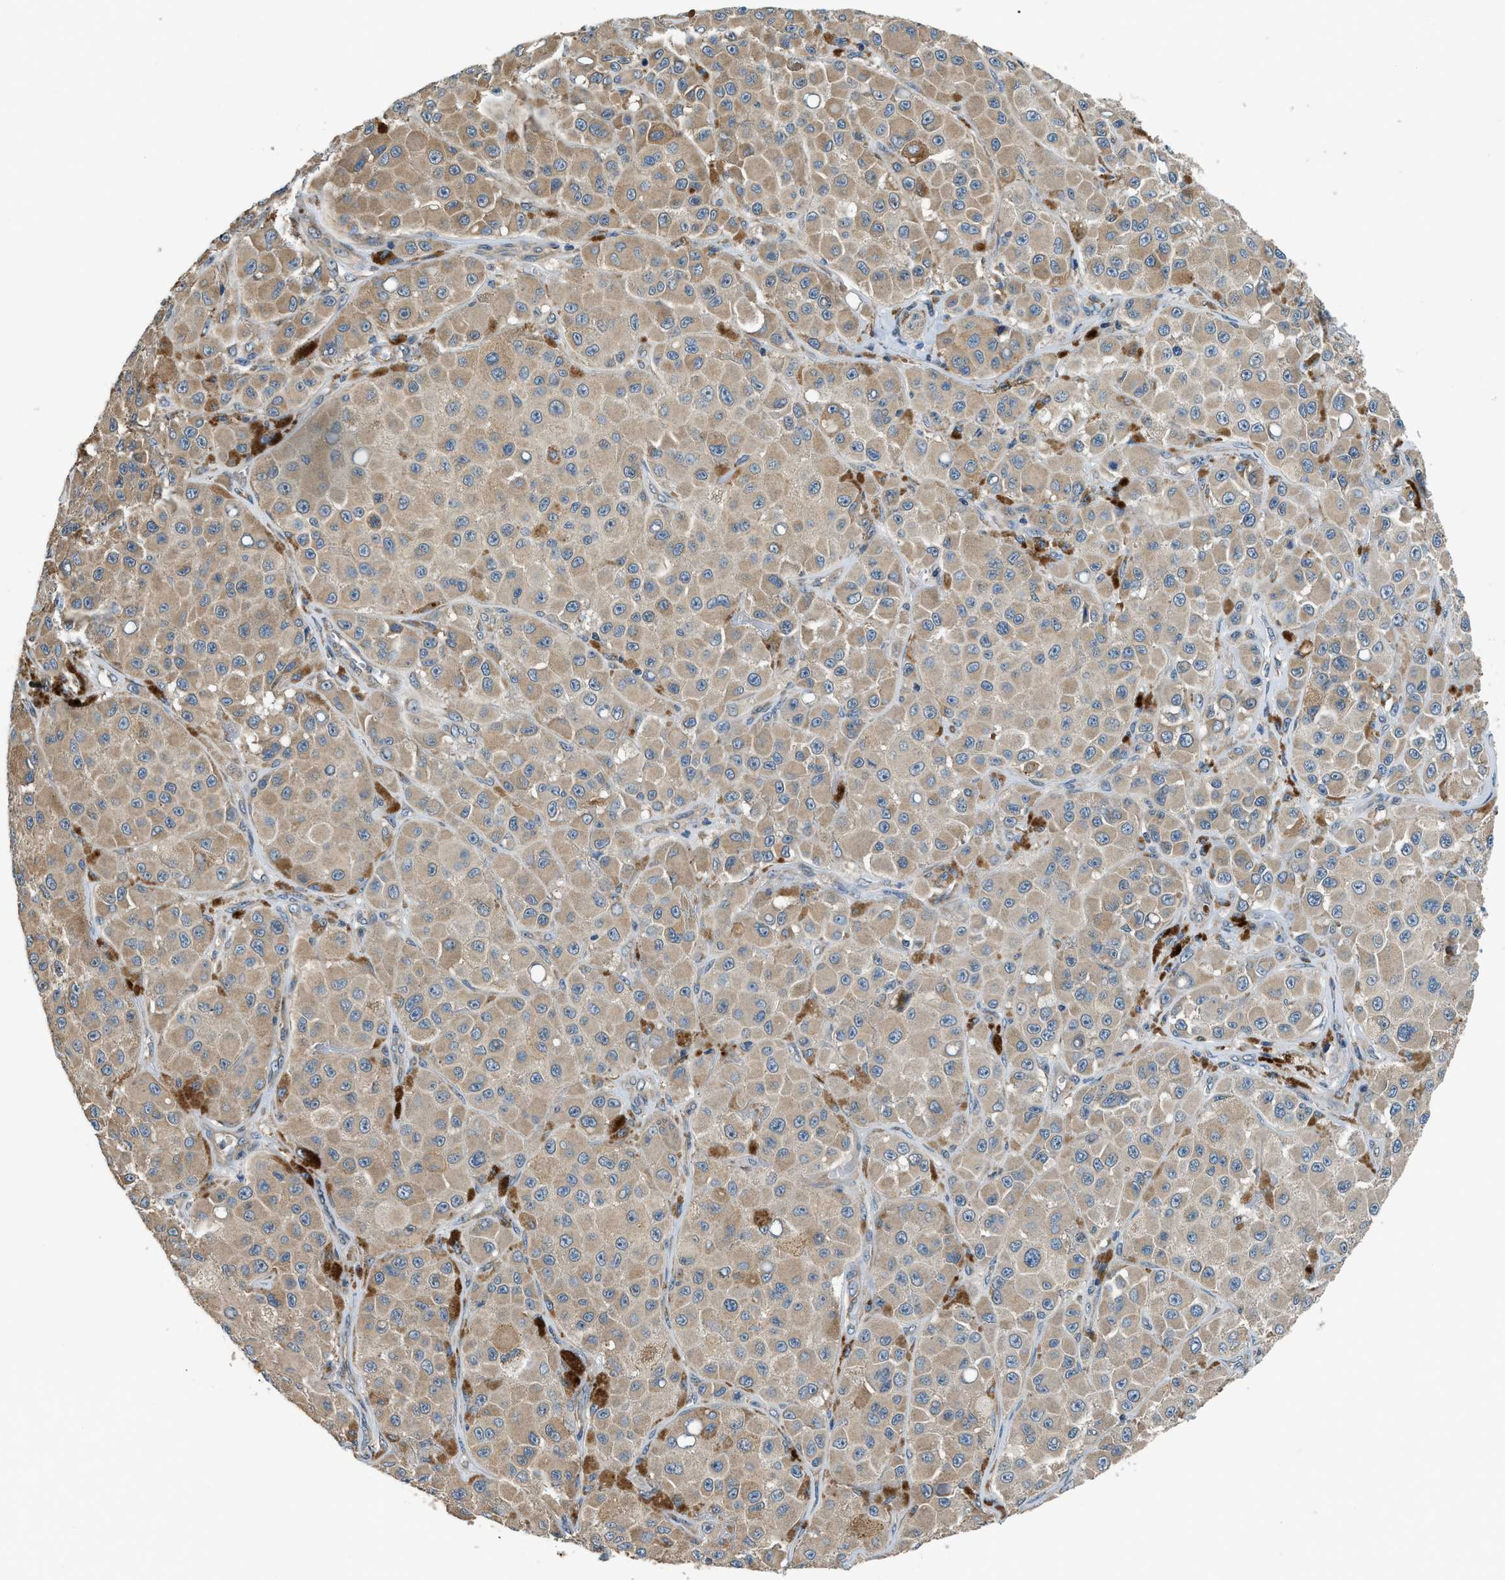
{"staining": {"intensity": "moderate", "quantity": ">75%", "location": "cytoplasmic/membranous"}, "tissue": "melanoma", "cell_type": "Tumor cells", "image_type": "cancer", "snomed": [{"axis": "morphology", "description": "Malignant melanoma, NOS"}, {"axis": "topography", "description": "Skin"}], "caption": "This photomicrograph demonstrates immunohistochemistry staining of human melanoma, with medium moderate cytoplasmic/membranous staining in about >75% of tumor cells.", "gene": "IL3RA", "patient": {"sex": "male", "age": 84}}